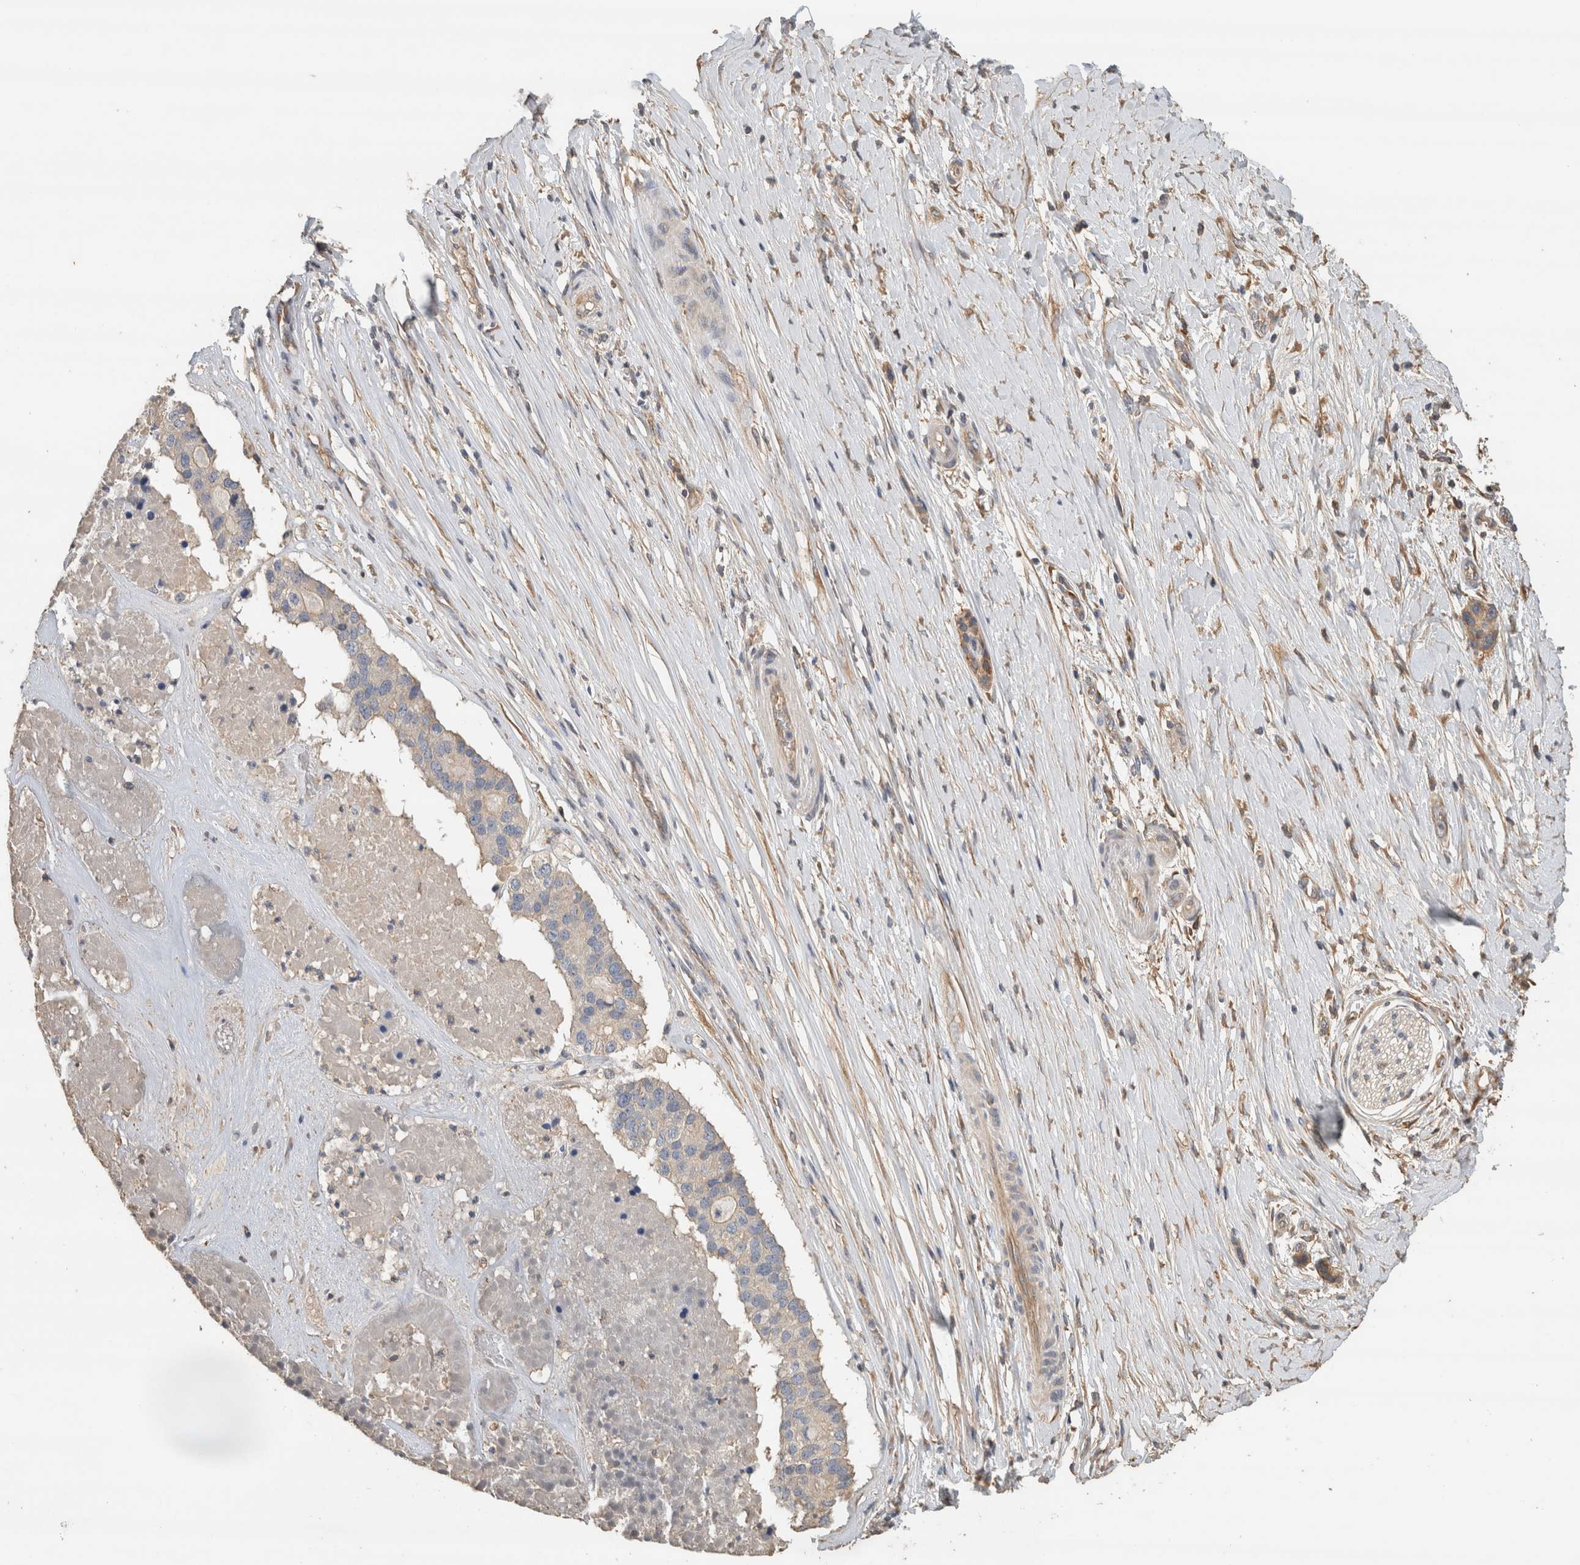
{"staining": {"intensity": "negative", "quantity": "none", "location": "none"}, "tissue": "pancreatic cancer", "cell_type": "Tumor cells", "image_type": "cancer", "snomed": [{"axis": "morphology", "description": "Adenocarcinoma, NOS"}, {"axis": "topography", "description": "Pancreas"}], "caption": "This micrograph is of pancreatic cancer stained with immunohistochemistry to label a protein in brown with the nuclei are counter-stained blue. There is no positivity in tumor cells.", "gene": "EIF4G3", "patient": {"sex": "male", "age": 50}}